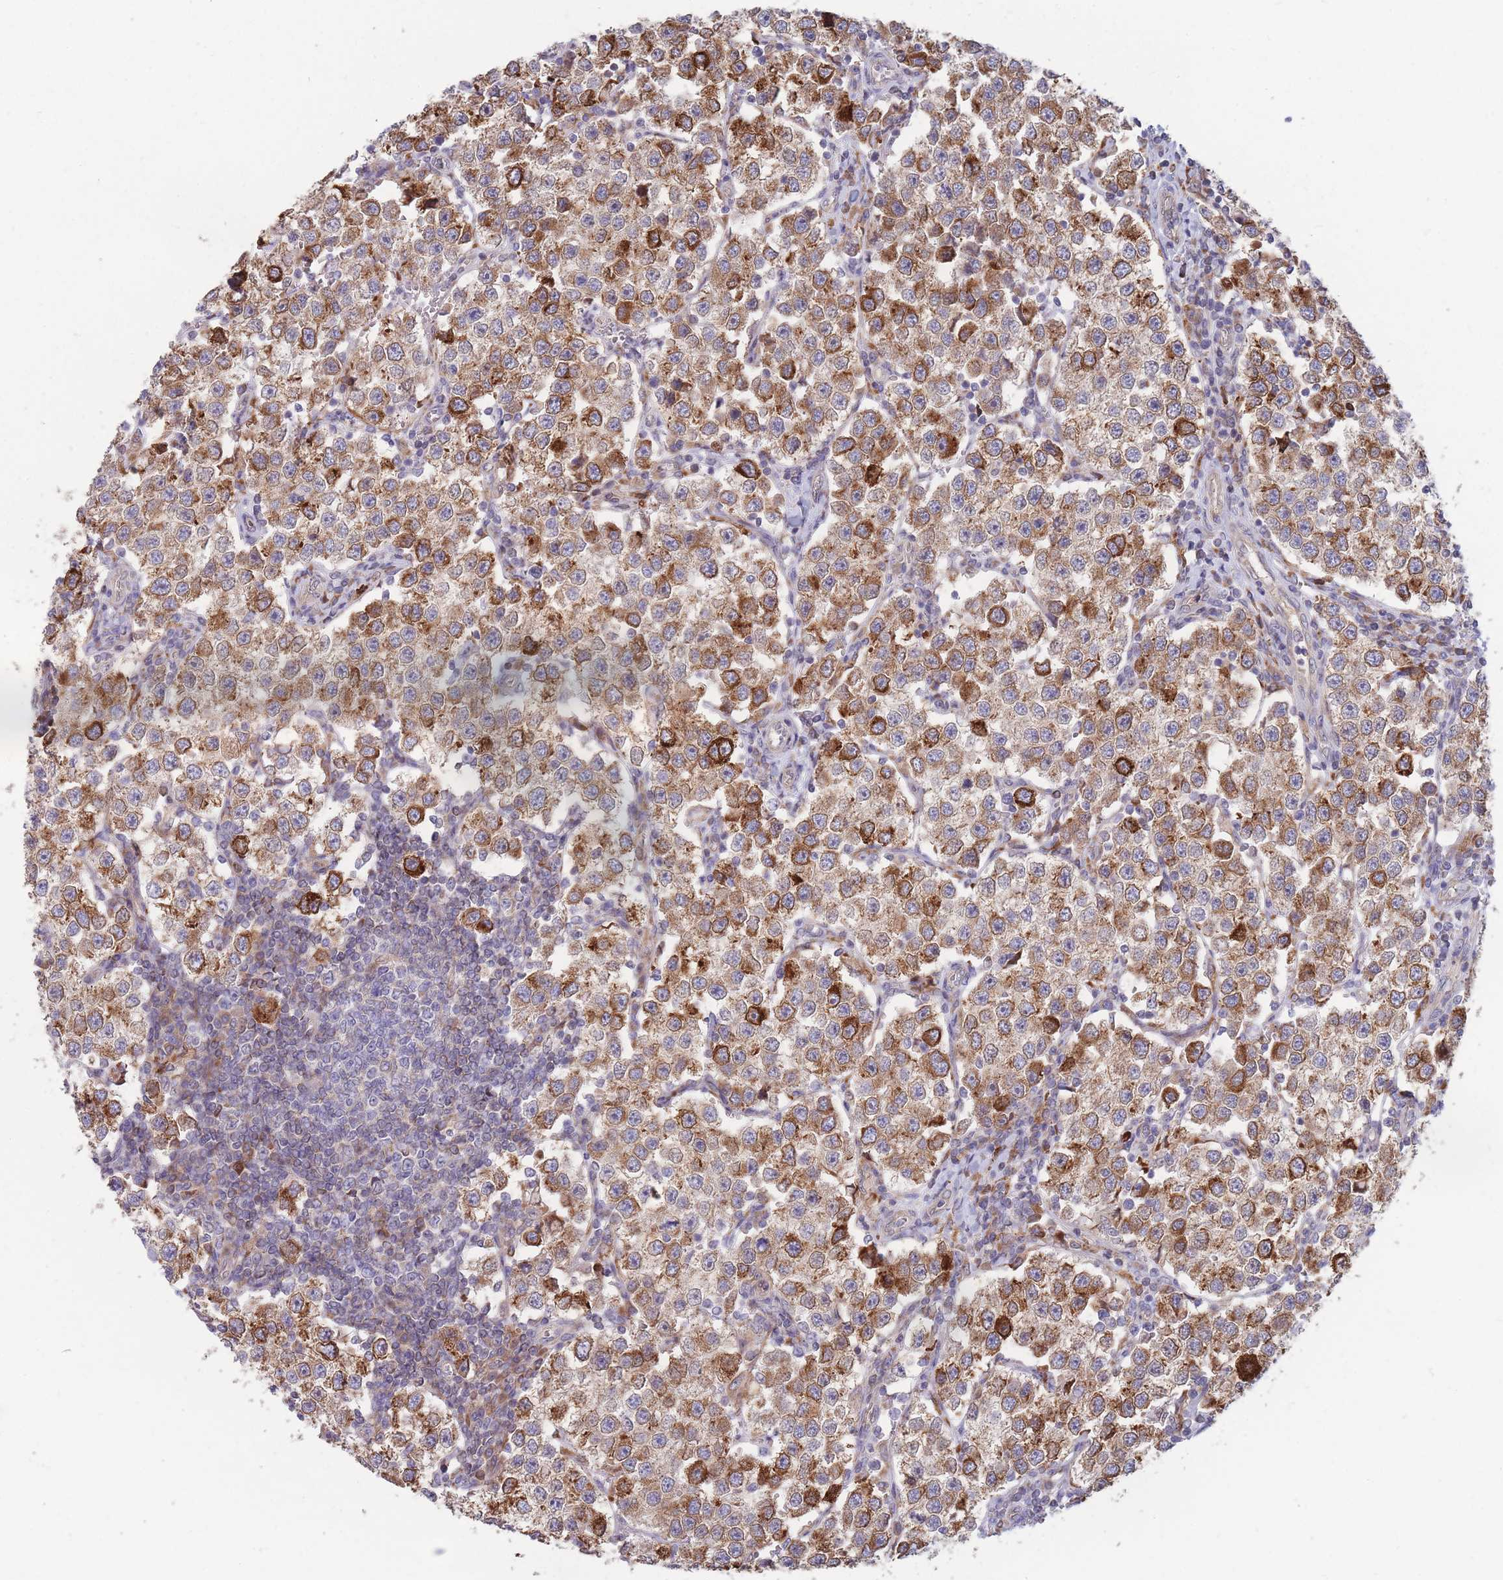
{"staining": {"intensity": "strong", "quantity": "25%-75%", "location": "cytoplasmic/membranous"}, "tissue": "testis cancer", "cell_type": "Tumor cells", "image_type": "cancer", "snomed": [{"axis": "morphology", "description": "Seminoma, NOS"}, {"axis": "topography", "description": "Testis"}], "caption": "Brown immunohistochemical staining in testis cancer (seminoma) shows strong cytoplasmic/membranous positivity in approximately 25%-75% of tumor cells.", "gene": "TMEM131L", "patient": {"sex": "male", "age": 37}}